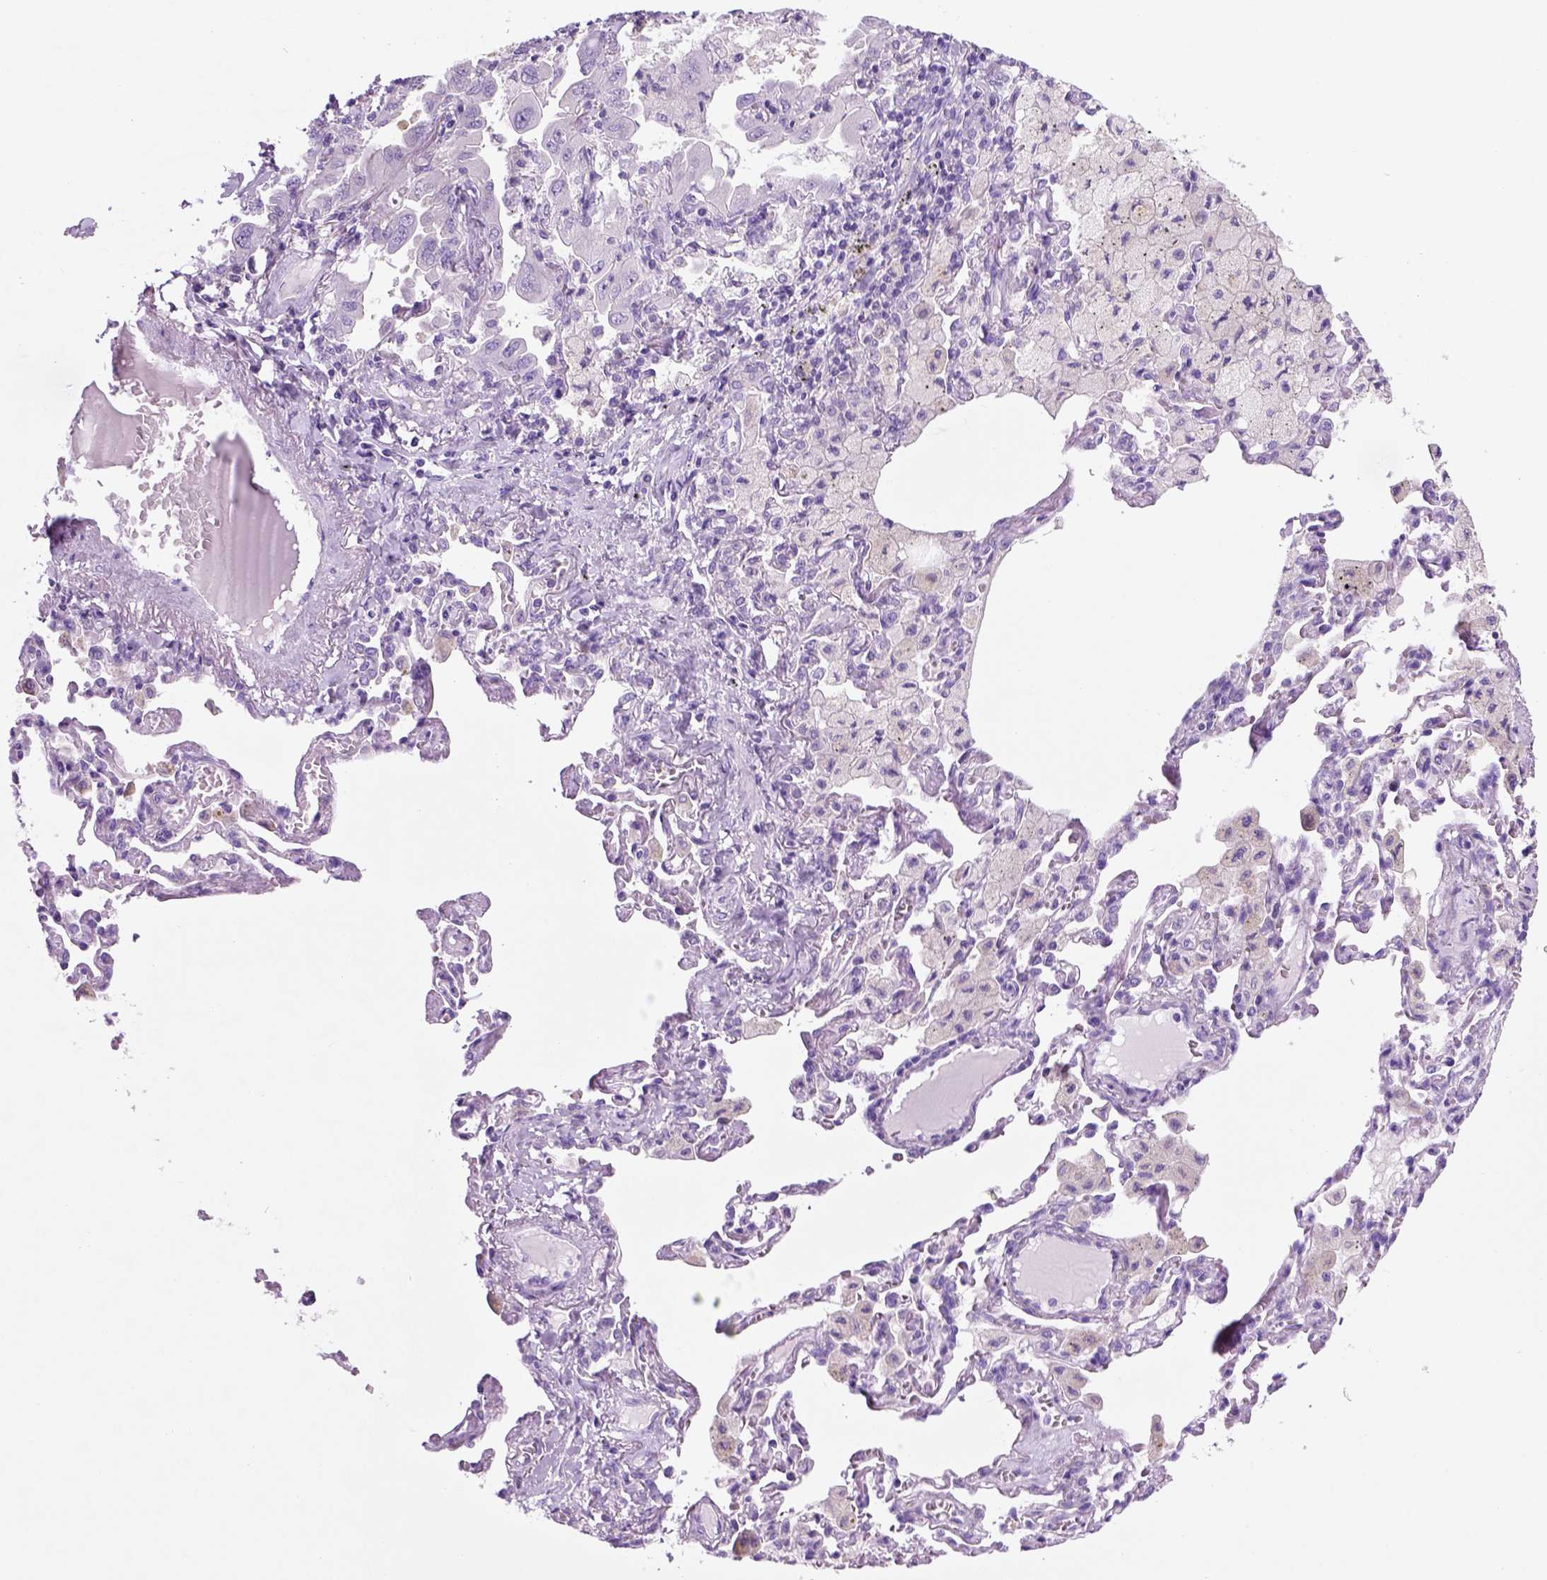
{"staining": {"intensity": "negative", "quantity": "none", "location": "none"}, "tissue": "lung cancer", "cell_type": "Tumor cells", "image_type": "cancer", "snomed": [{"axis": "morphology", "description": "Adenocarcinoma, NOS"}, {"axis": "topography", "description": "Lung"}], "caption": "A micrograph of adenocarcinoma (lung) stained for a protein shows no brown staining in tumor cells. The staining was performed using DAB (3,3'-diaminobenzidine) to visualize the protein expression in brown, while the nuclei were stained in blue with hematoxylin (Magnification: 20x).", "gene": "HHIPL2", "patient": {"sex": "male", "age": 64}}